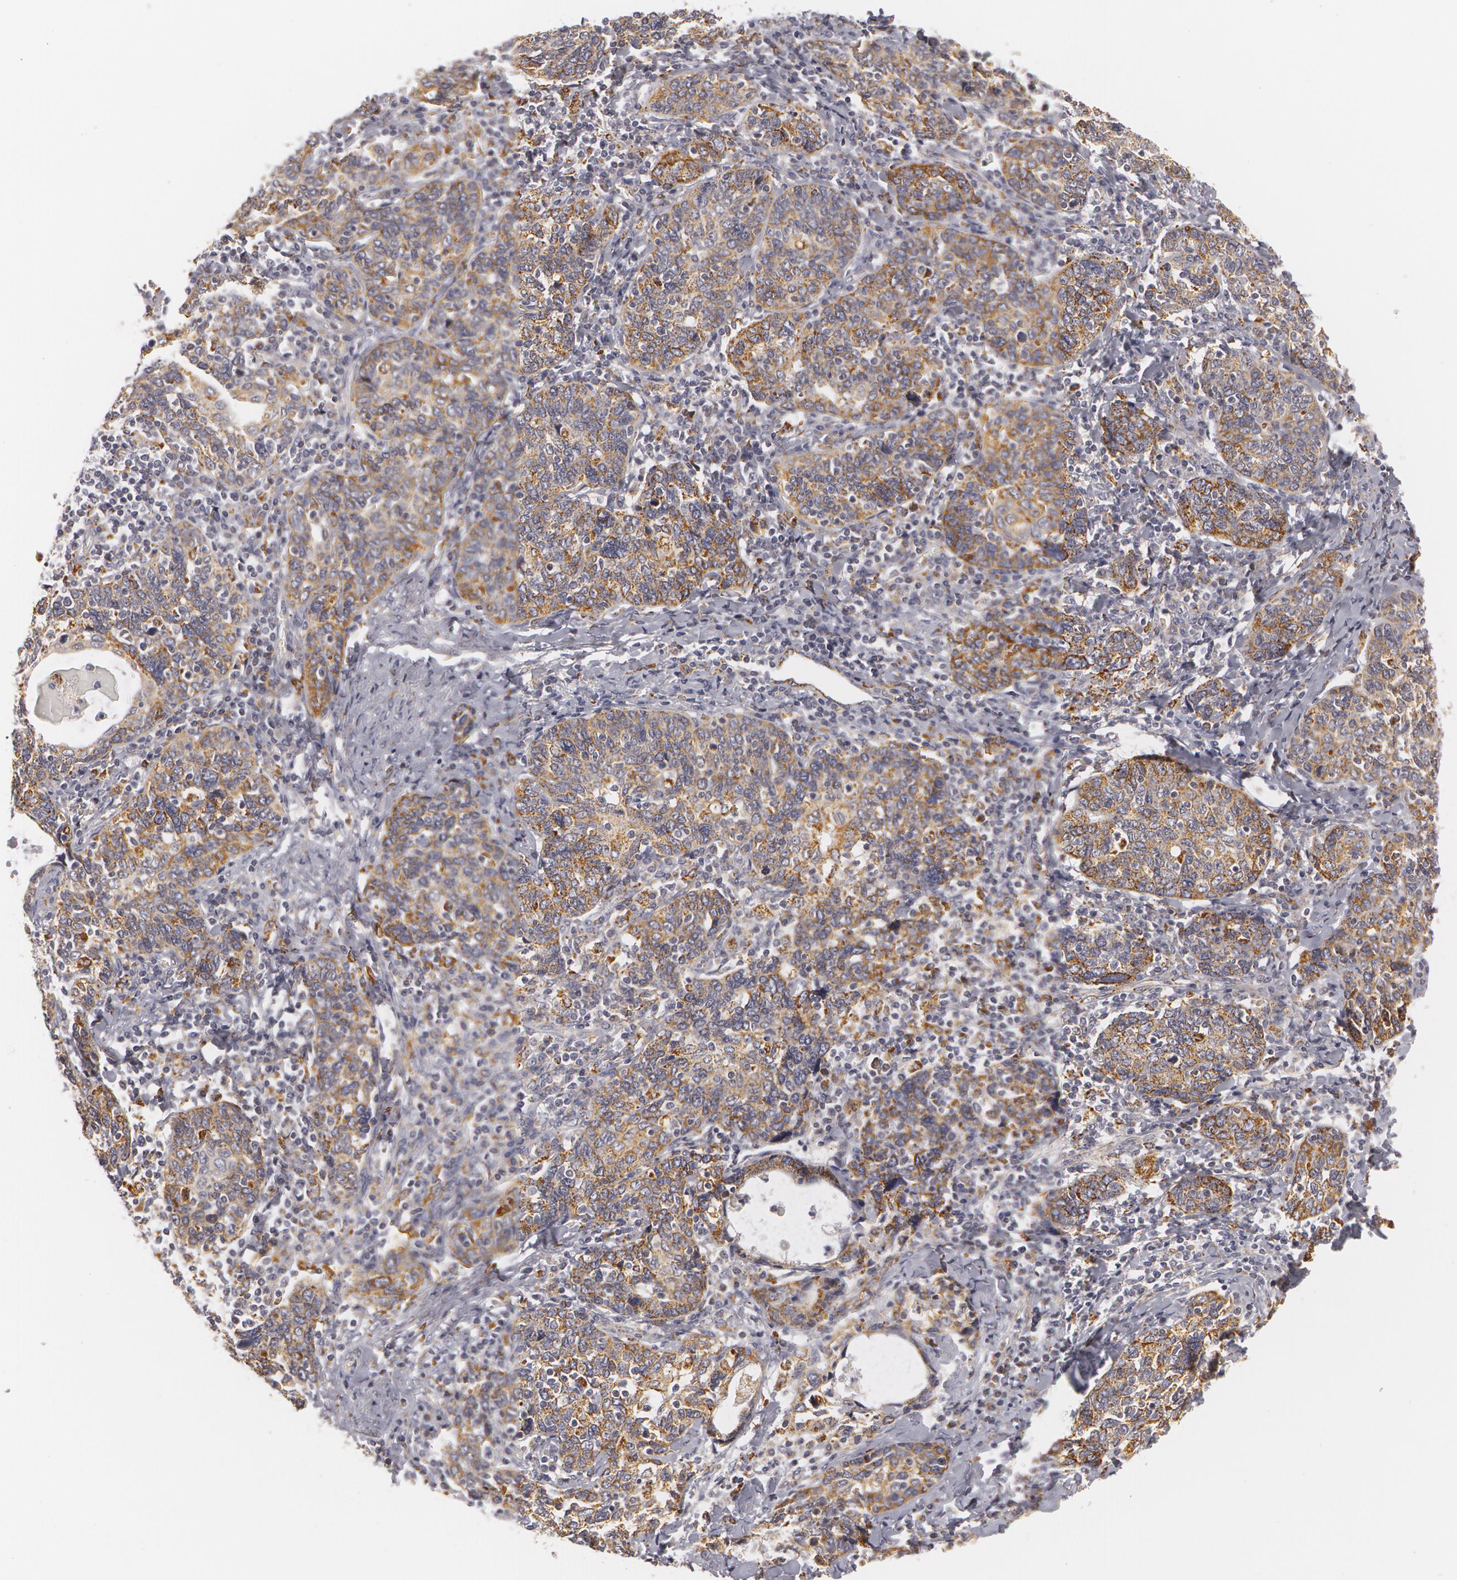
{"staining": {"intensity": "moderate", "quantity": ">75%", "location": "cytoplasmic/membranous"}, "tissue": "cervical cancer", "cell_type": "Tumor cells", "image_type": "cancer", "snomed": [{"axis": "morphology", "description": "Squamous cell carcinoma, NOS"}, {"axis": "topography", "description": "Cervix"}], "caption": "Immunohistochemical staining of cervical cancer shows medium levels of moderate cytoplasmic/membranous expression in approximately >75% of tumor cells.", "gene": "C7", "patient": {"sex": "female", "age": 41}}